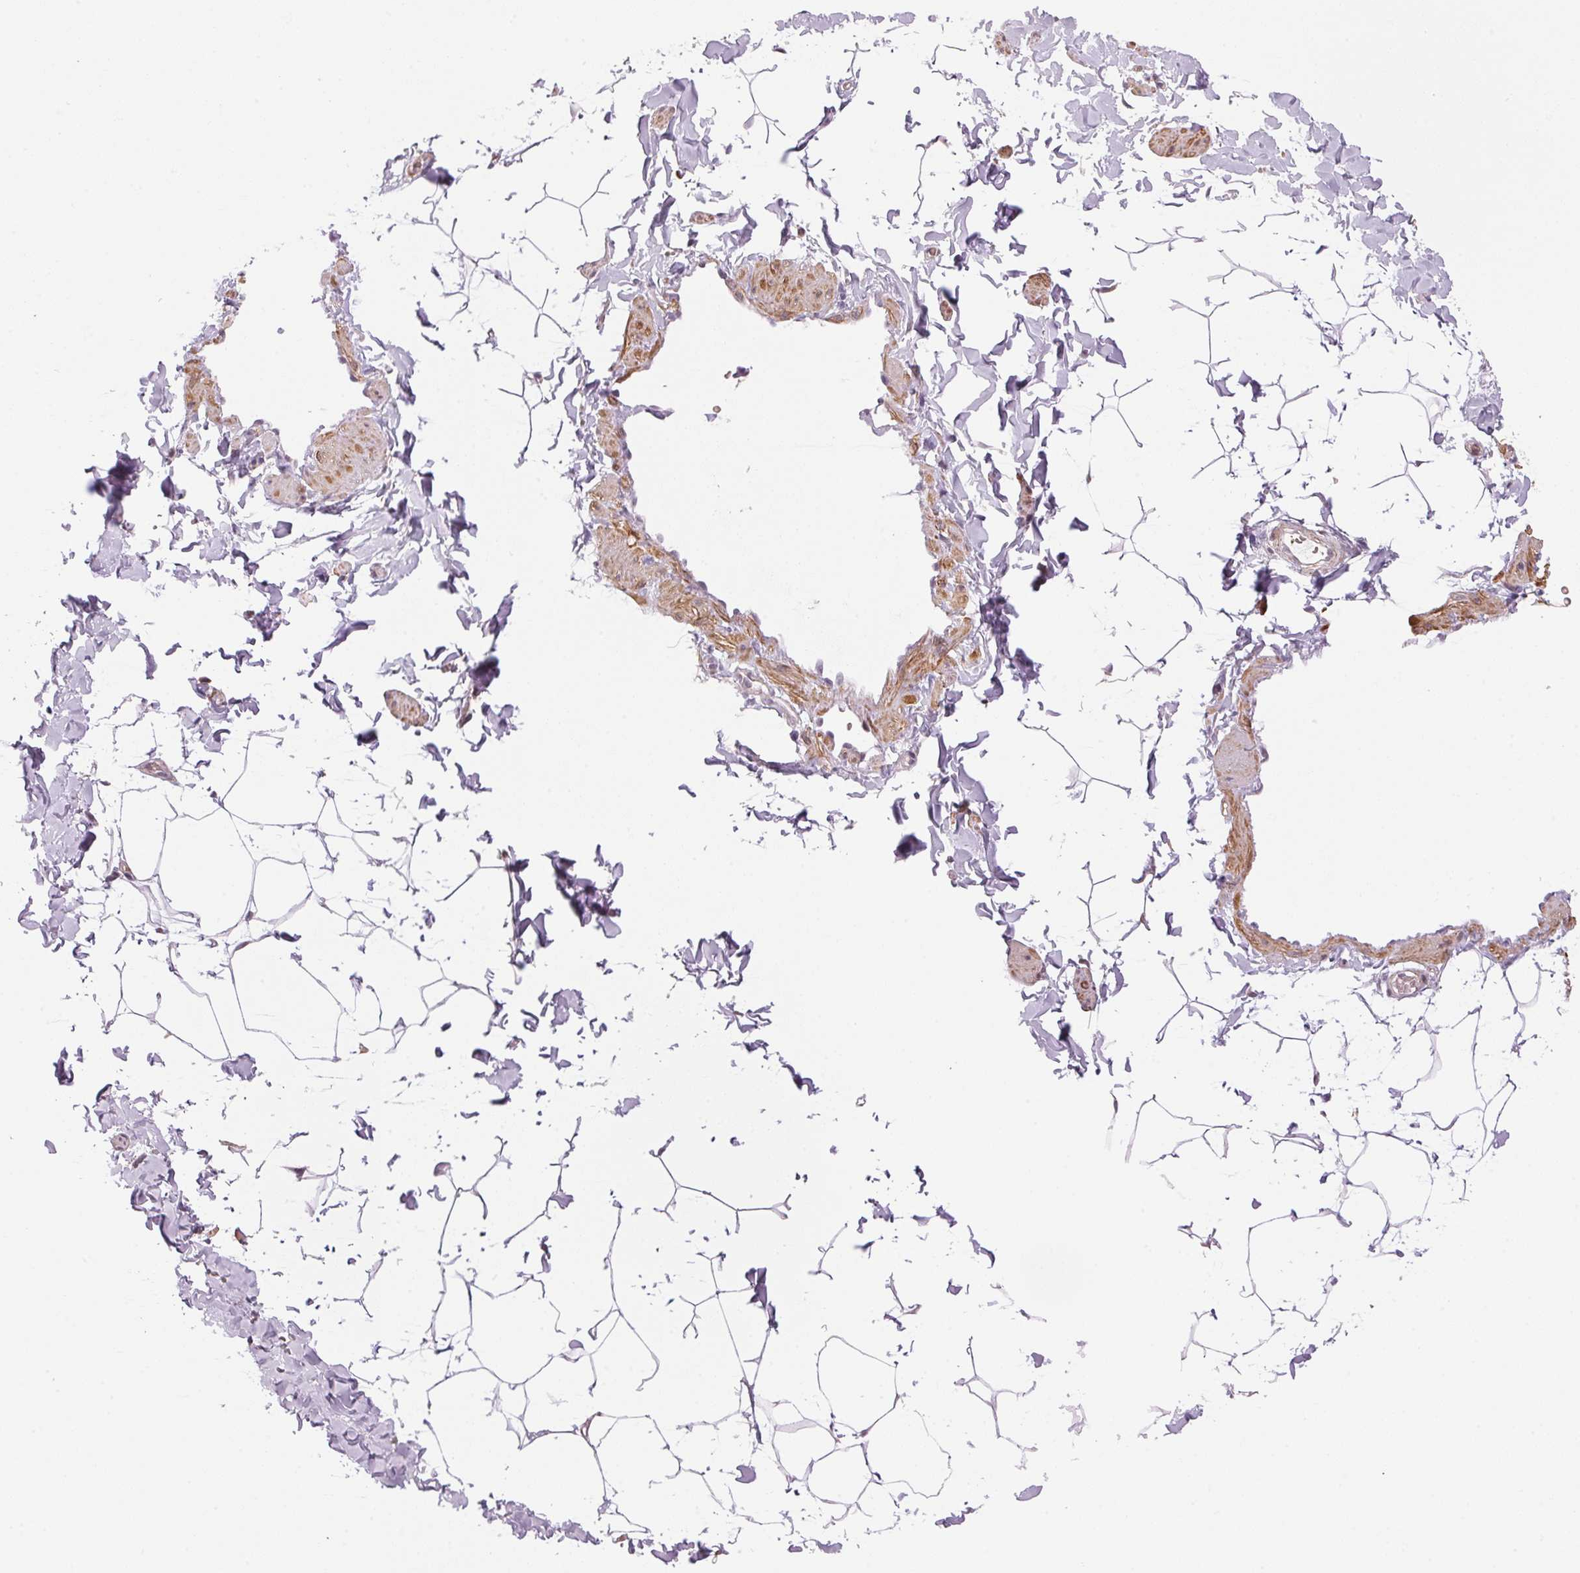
{"staining": {"intensity": "moderate", "quantity": "<25%", "location": "nuclear"}, "tissue": "adipose tissue", "cell_type": "Adipocytes", "image_type": "normal", "snomed": [{"axis": "morphology", "description": "Normal tissue, NOS"}, {"axis": "topography", "description": "Epididymis"}, {"axis": "topography", "description": "Peripheral nerve tissue"}], "caption": "Immunohistochemical staining of unremarkable human adipose tissue shows <25% levels of moderate nuclear protein positivity in approximately <25% of adipocytes.", "gene": "HNRNPDL", "patient": {"sex": "male", "age": 32}}